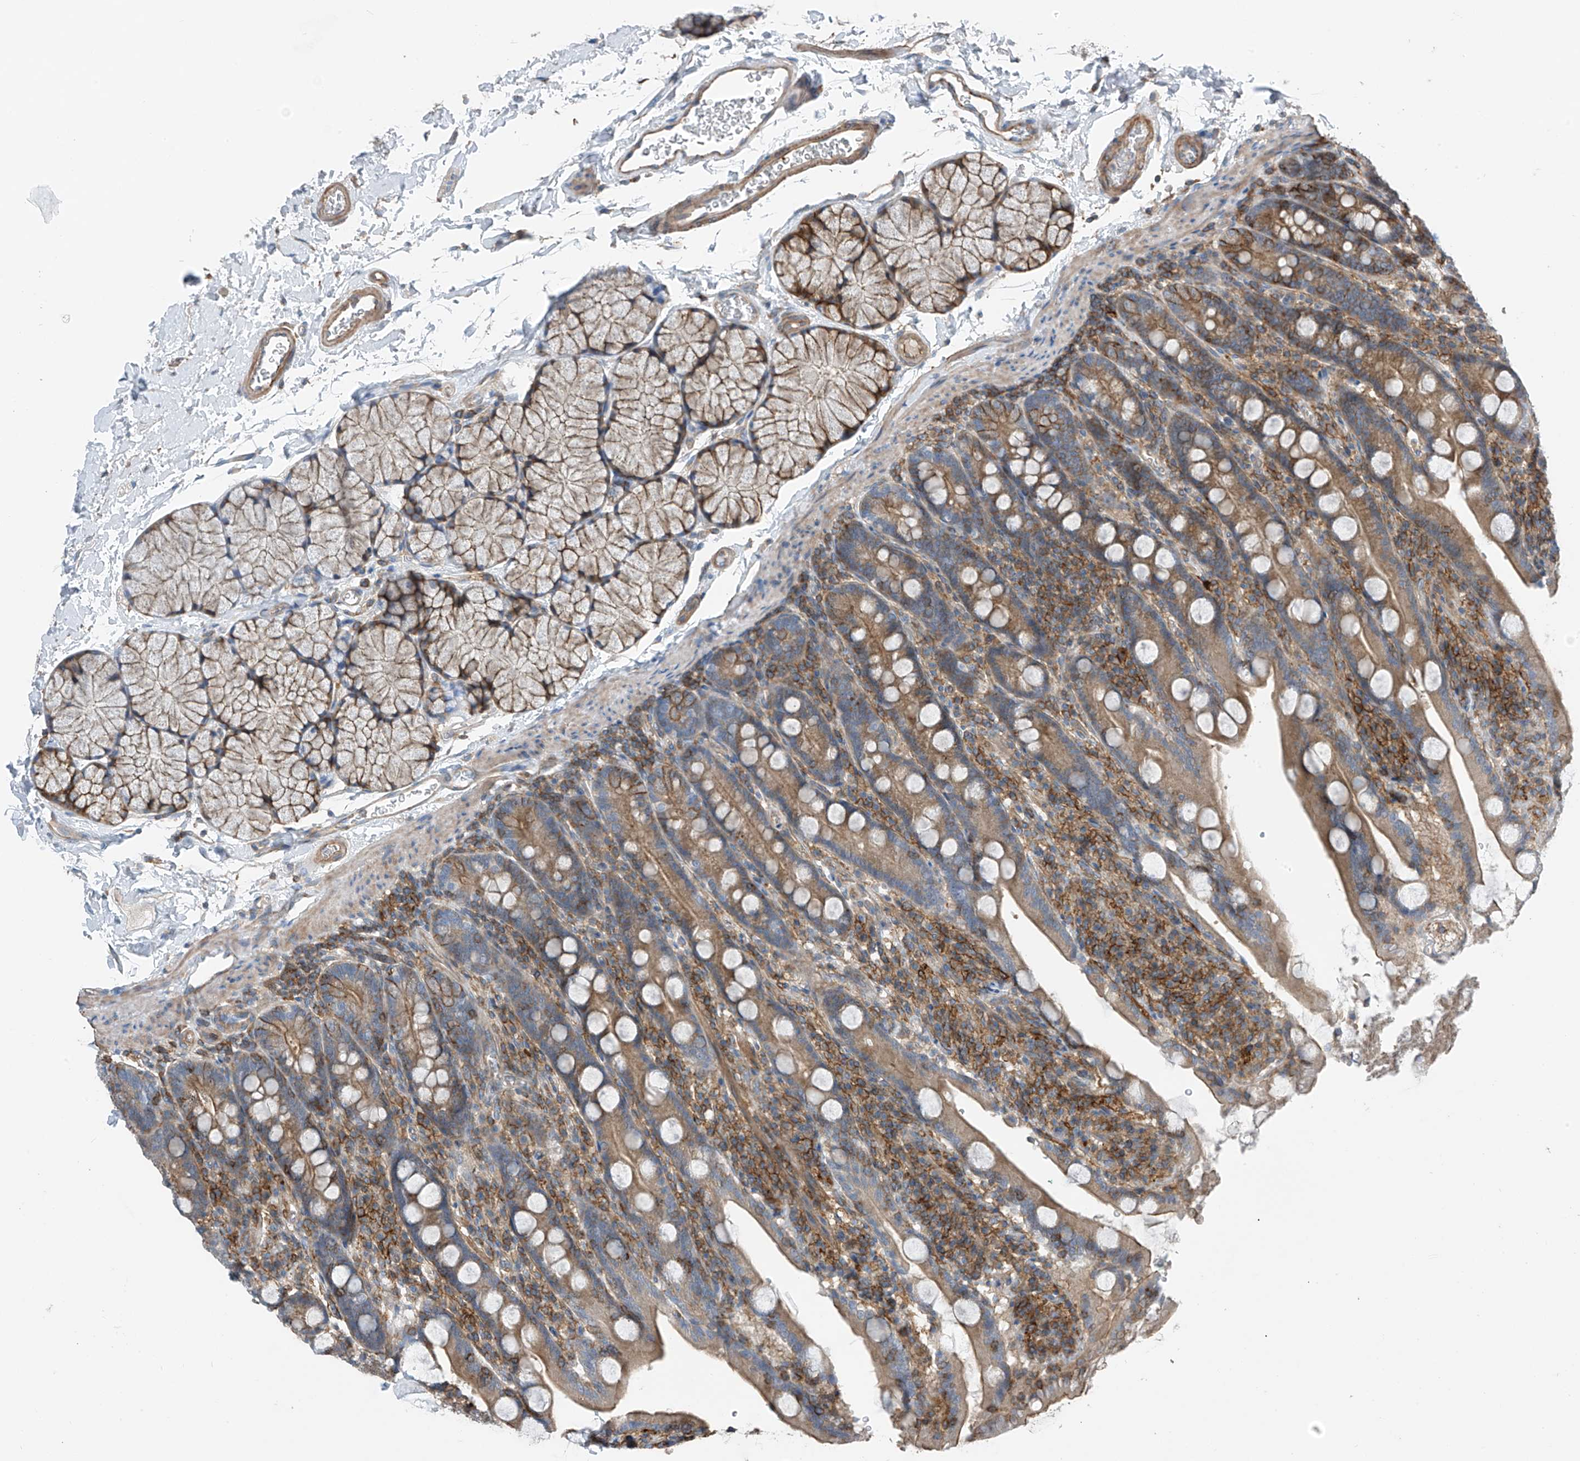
{"staining": {"intensity": "moderate", "quantity": ">75%", "location": "cytoplasmic/membranous"}, "tissue": "duodenum", "cell_type": "Glandular cells", "image_type": "normal", "snomed": [{"axis": "morphology", "description": "Normal tissue, NOS"}, {"axis": "topography", "description": "Duodenum"}], "caption": "Protein expression analysis of benign duodenum exhibits moderate cytoplasmic/membranous expression in approximately >75% of glandular cells. (DAB IHC with brightfield microscopy, high magnification).", "gene": "SLC1A5", "patient": {"sex": "male", "age": 35}}